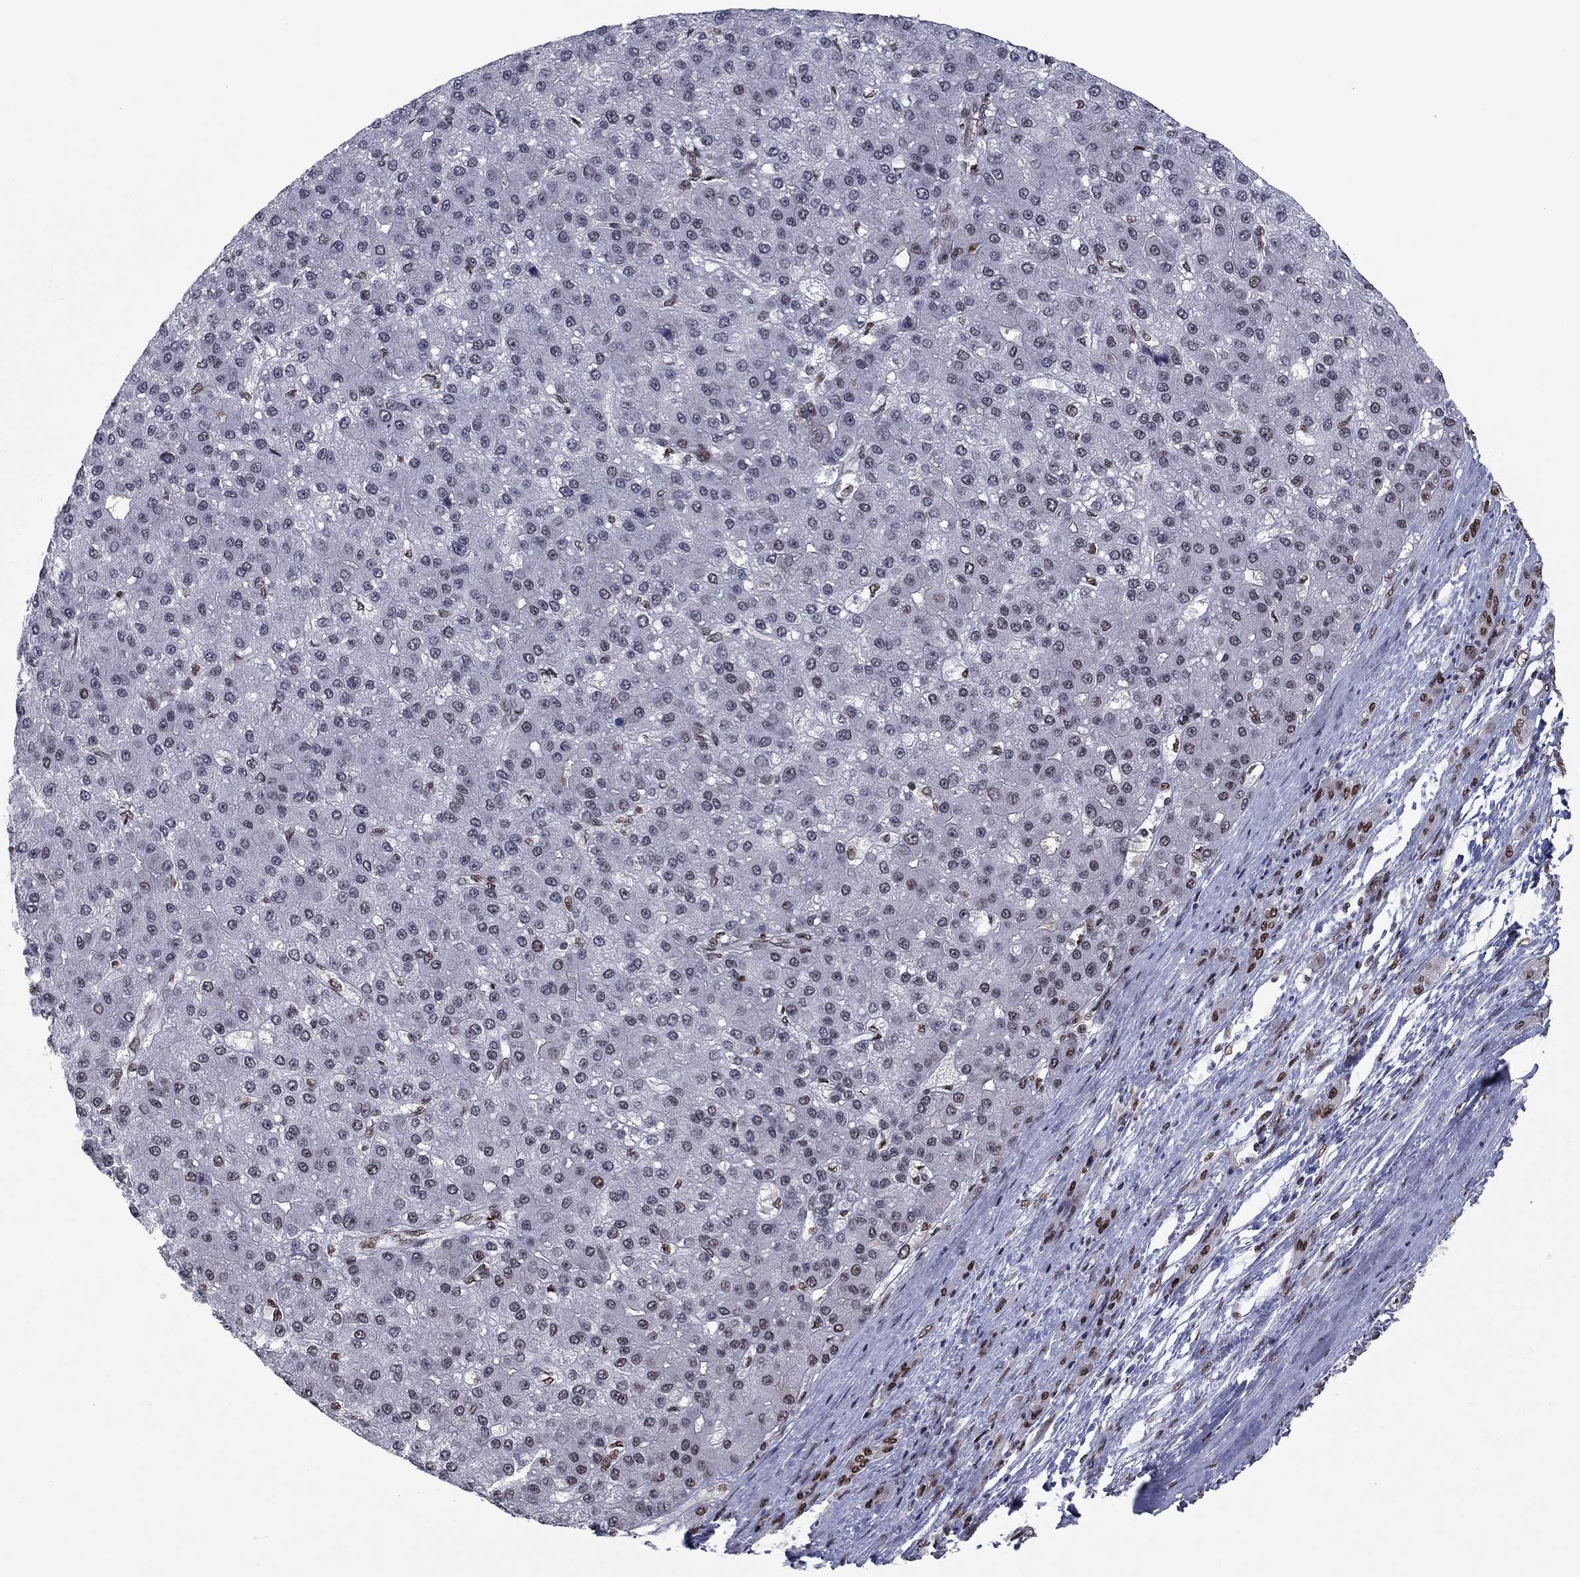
{"staining": {"intensity": "moderate", "quantity": "<25%", "location": "nuclear"}, "tissue": "liver cancer", "cell_type": "Tumor cells", "image_type": "cancer", "snomed": [{"axis": "morphology", "description": "Carcinoma, Hepatocellular, NOS"}, {"axis": "topography", "description": "Liver"}], "caption": "Liver hepatocellular carcinoma stained for a protein demonstrates moderate nuclear positivity in tumor cells.", "gene": "USP54", "patient": {"sex": "male", "age": 67}}